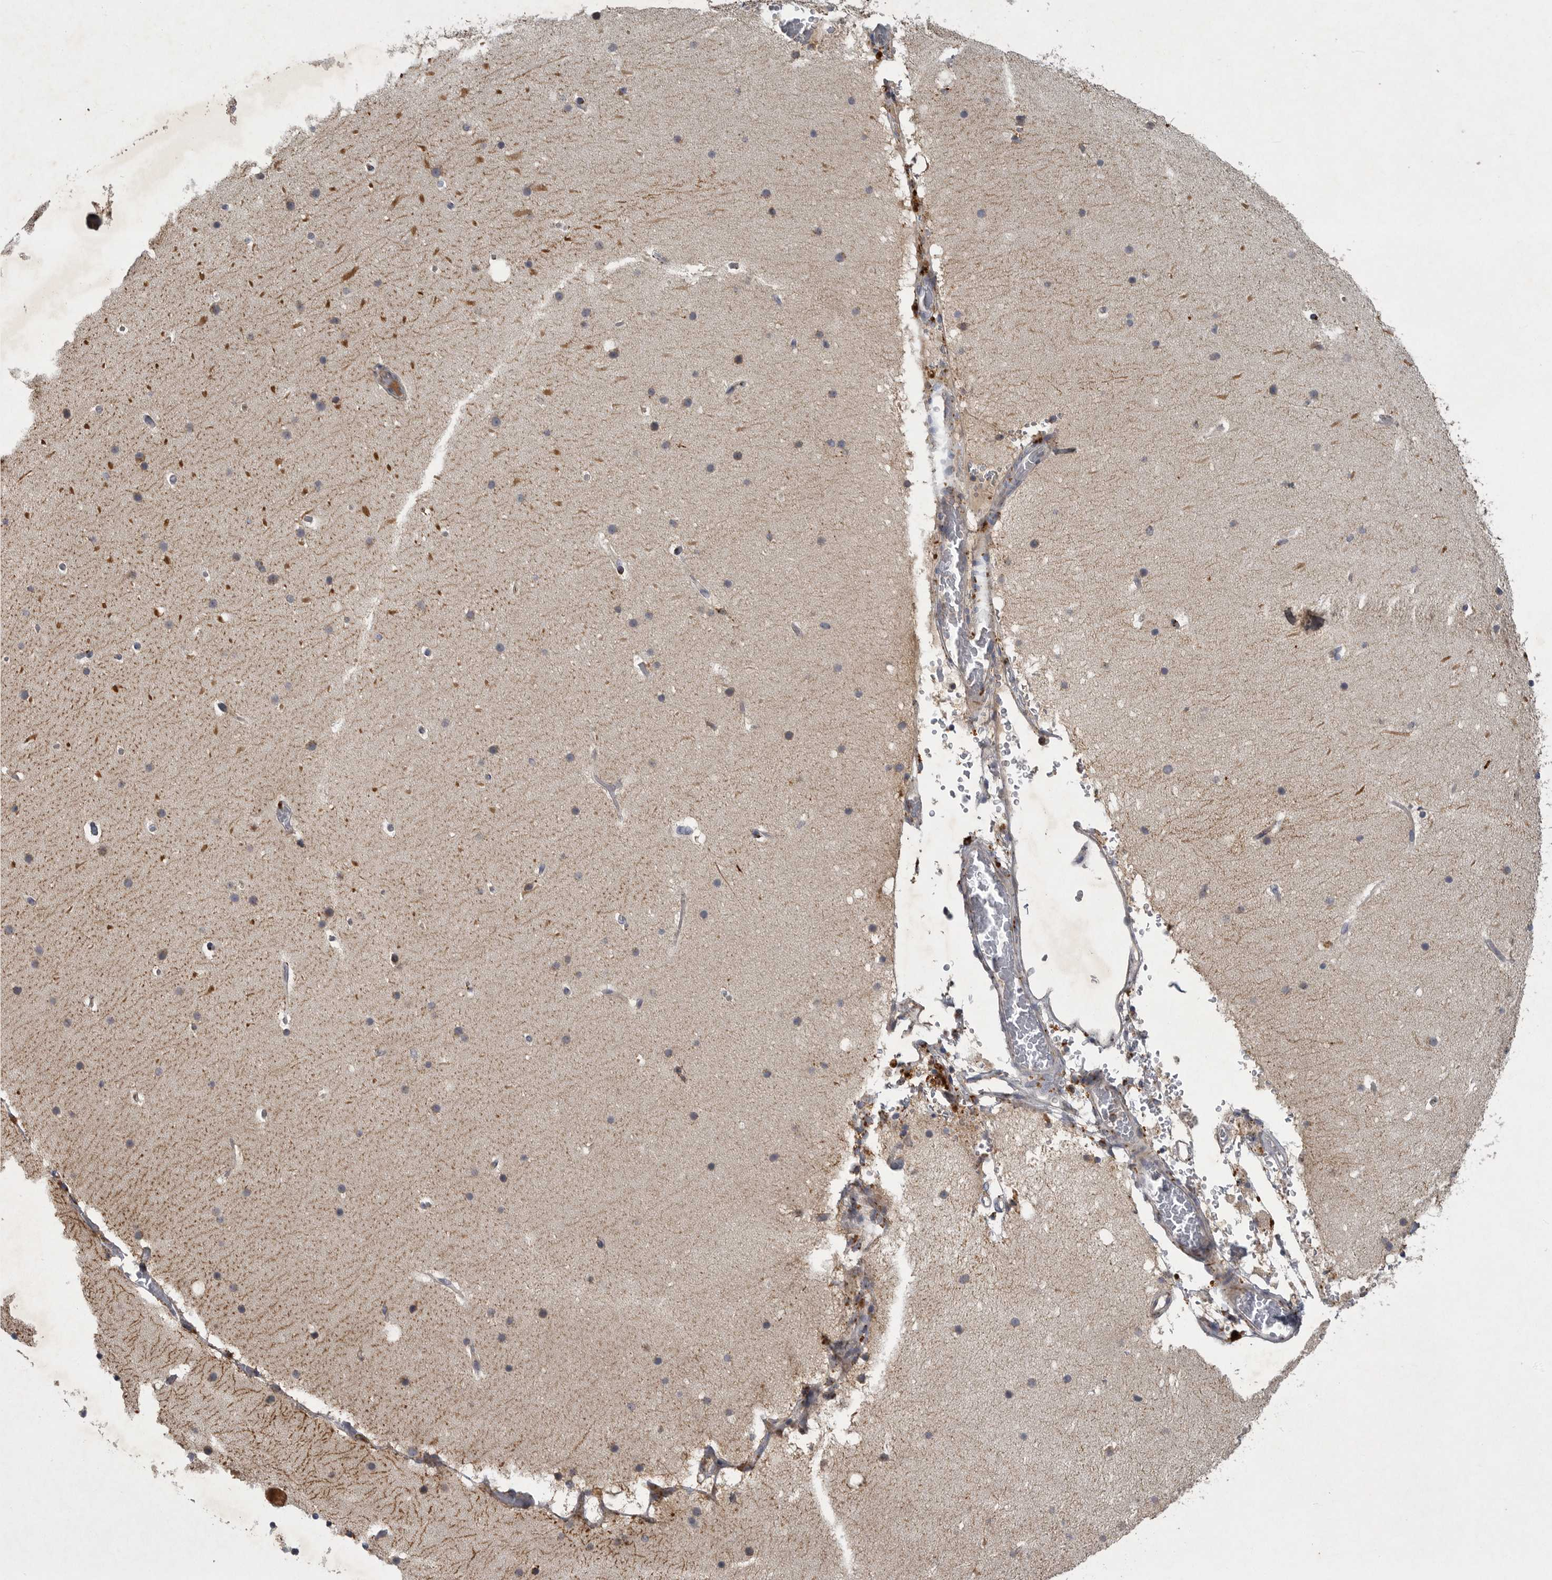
{"staining": {"intensity": "negative", "quantity": "none", "location": "none"}, "tissue": "cerebellum", "cell_type": "Cells in granular layer", "image_type": "normal", "snomed": [{"axis": "morphology", "description": "Normal tissue, NOS"}, {"axis": "topography", "description": "Cerebellum"}], "caption": "A micrograph of human cerebellum is negative for staining in cells in granular layer. (DAB IHC visualized using brightfield microscopy, high magnification).", "gene": "LAMTOR3", "patient": {"sex": "male", "age": 57}}